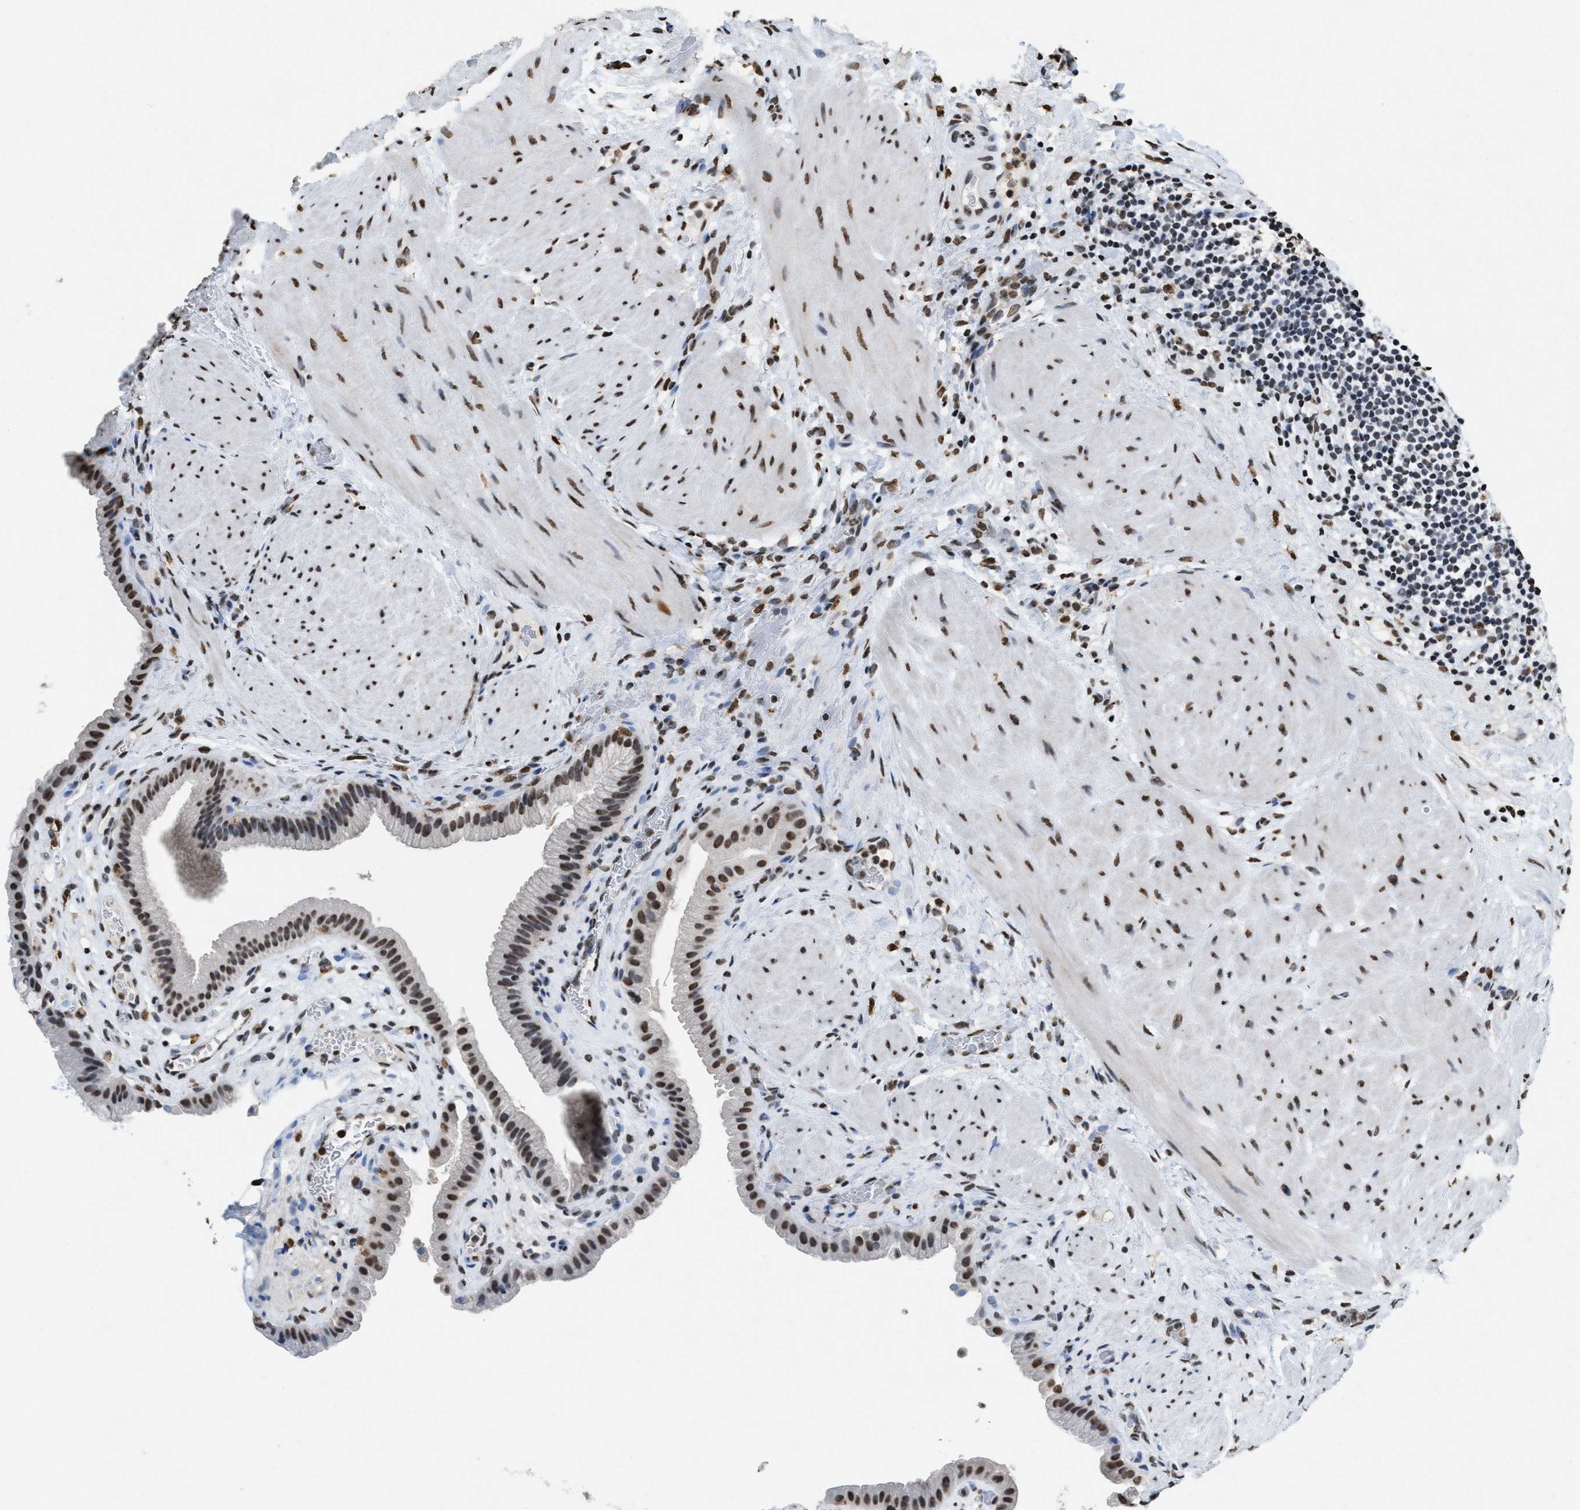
{"staining": {"intensity": "strong", "quantity": ">75%", "location": "nuclear"}, "tissue": "gallbladder", "cell_type": "Glandular cells", "image_type": "normal", "snomed": [{"axis": "morphology", "description": "Normal tissue, NOS"}, {"axis": "topography", "description": "Gallbladder"}], "caption": "Gallbladder stained with DAB (3,3'-diaminobenzidine) immunohistochemistry shows high levels of strong nuclear positivity in about >75% of glandular cells.", "gene": "NUP88", "patient": {"sex": "male", "age": 49}}